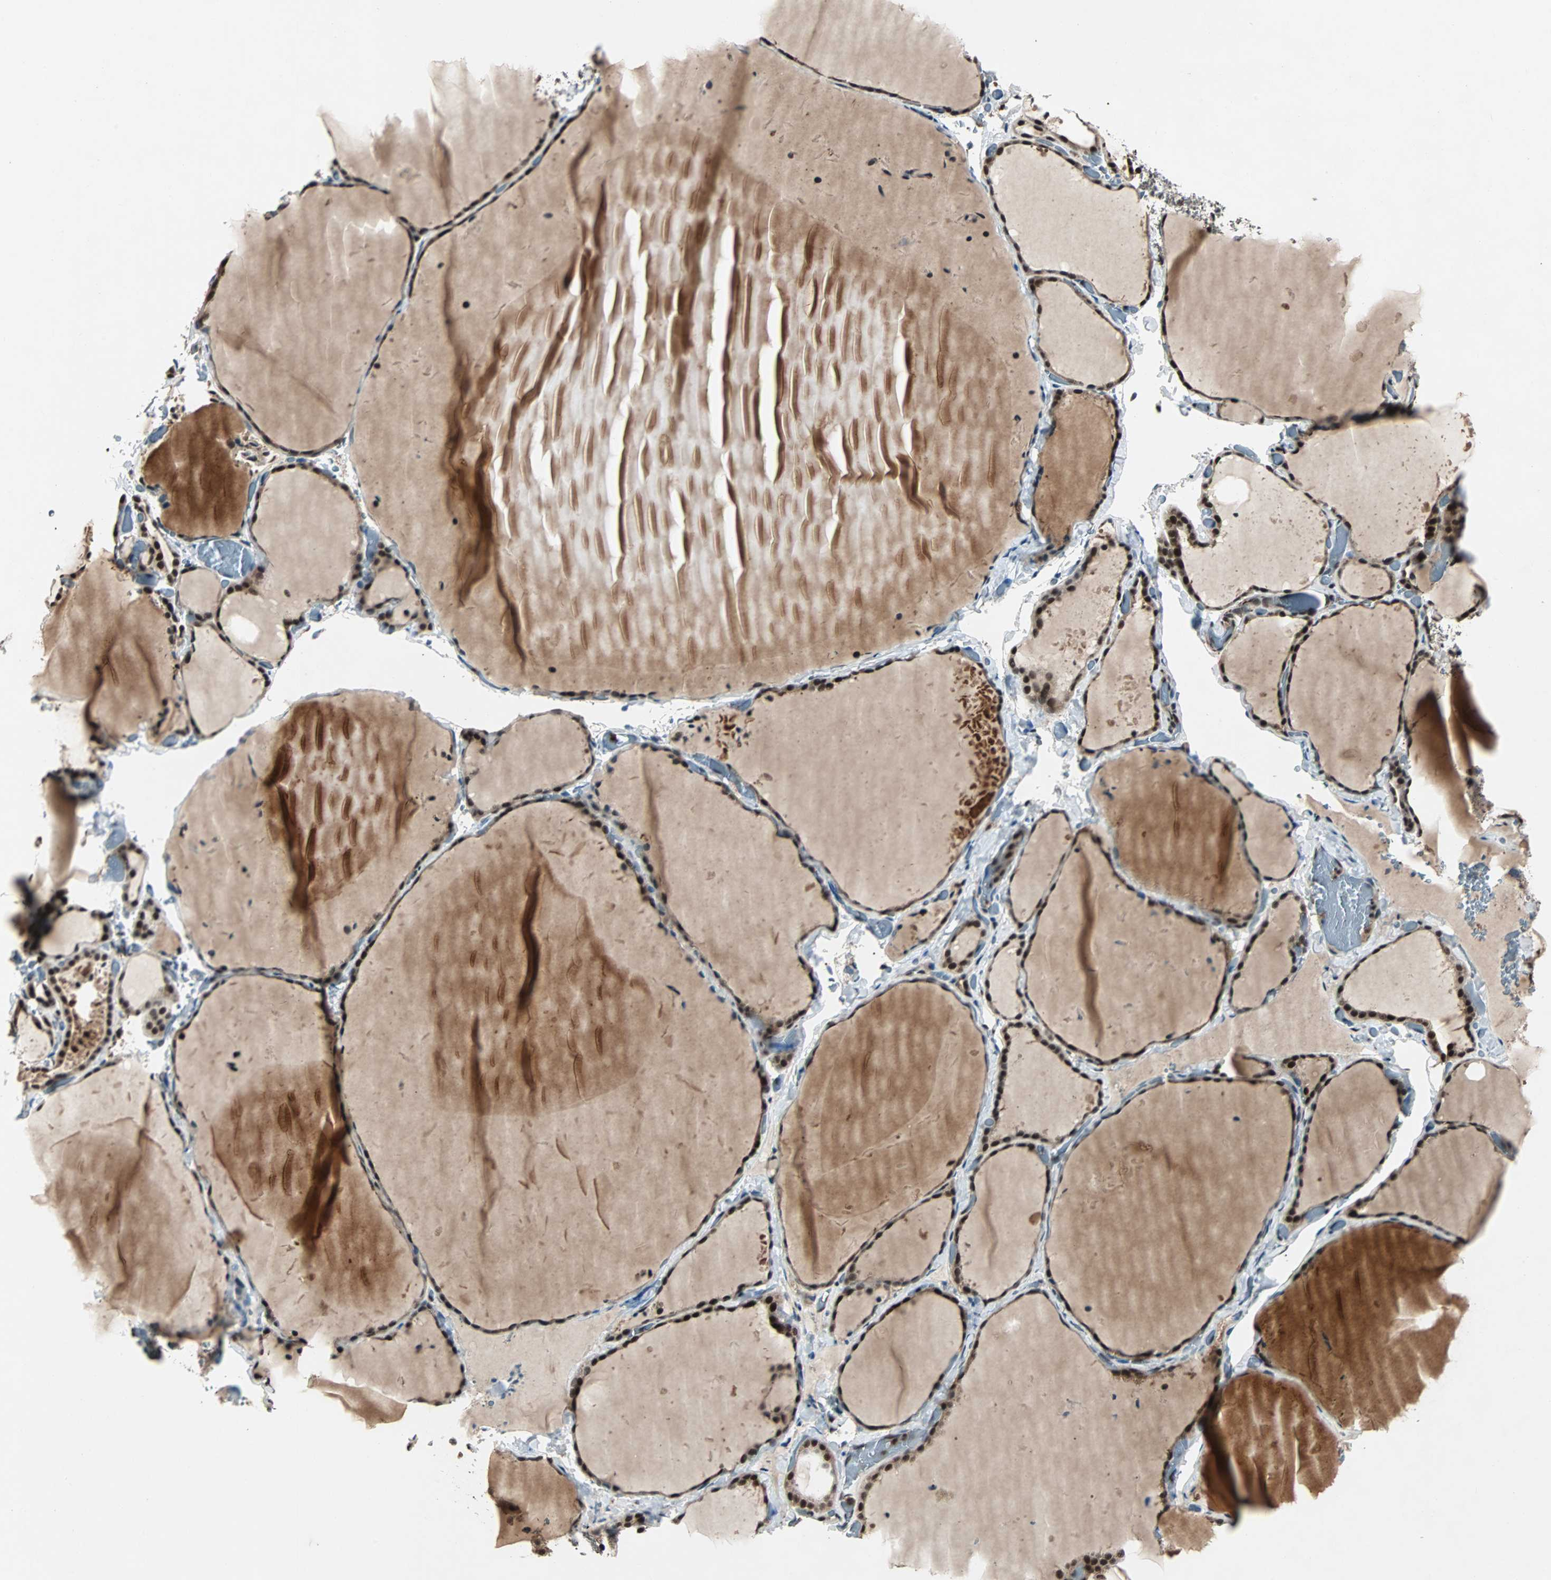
{"staining": {"intensity": "strong", "quantity": ">75%", "location": "nuclear"}, "tissue": "thyroid gland", "cell_type": "Glandular cells", "image_type": "normal", "snomed": [{"axis": "morphology", "description": "Normal tissue, NOS"}, {"axis": "topography", "description": "Thyroid gland"}], "caption": "Approximately >75% of glandular cells in benign thyroid gland show strong nuclear protein expression as visualized by brown immunohistochemical staining.", "gene": "ACLY", "patient": {"sex": "female", "age": 22}}